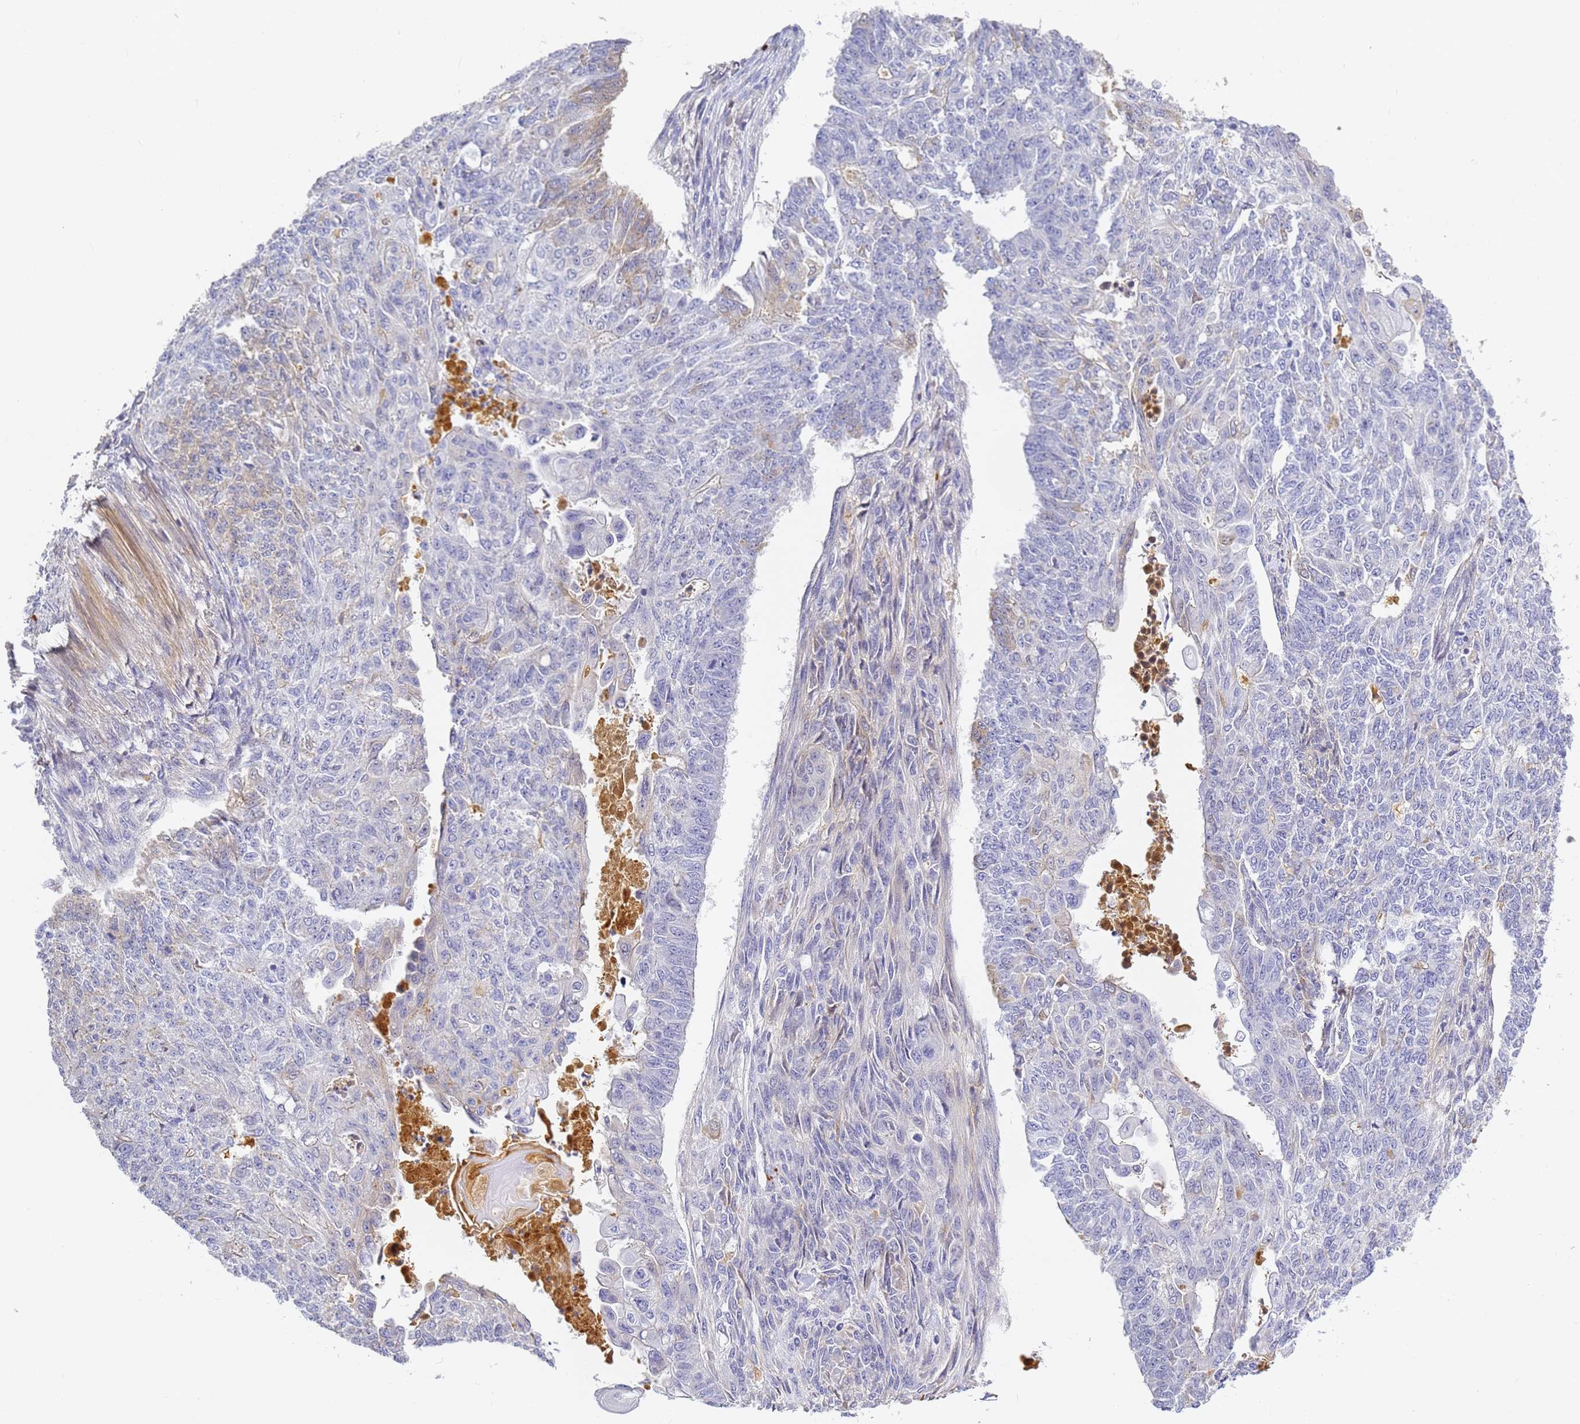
{"staining": {"intensity": "negative", "quantity": "none", "location": "none"}, "tissue": "endometrial cancer", "cell_type": "Tumor cells", "image_type": "cancer", "snomed": [{"axis": "morphology", "description": "Adenocarcinoma, NOS"}, {"axis": "topography", "description": "Endometrium"}], "caption": "This is an immunohistochemistry image of human endometrial cancer (adenocarcinoma). There is no expression in tumor cells.", "gene": "CFH", "patient": {"sex": "female", "age": 32}}